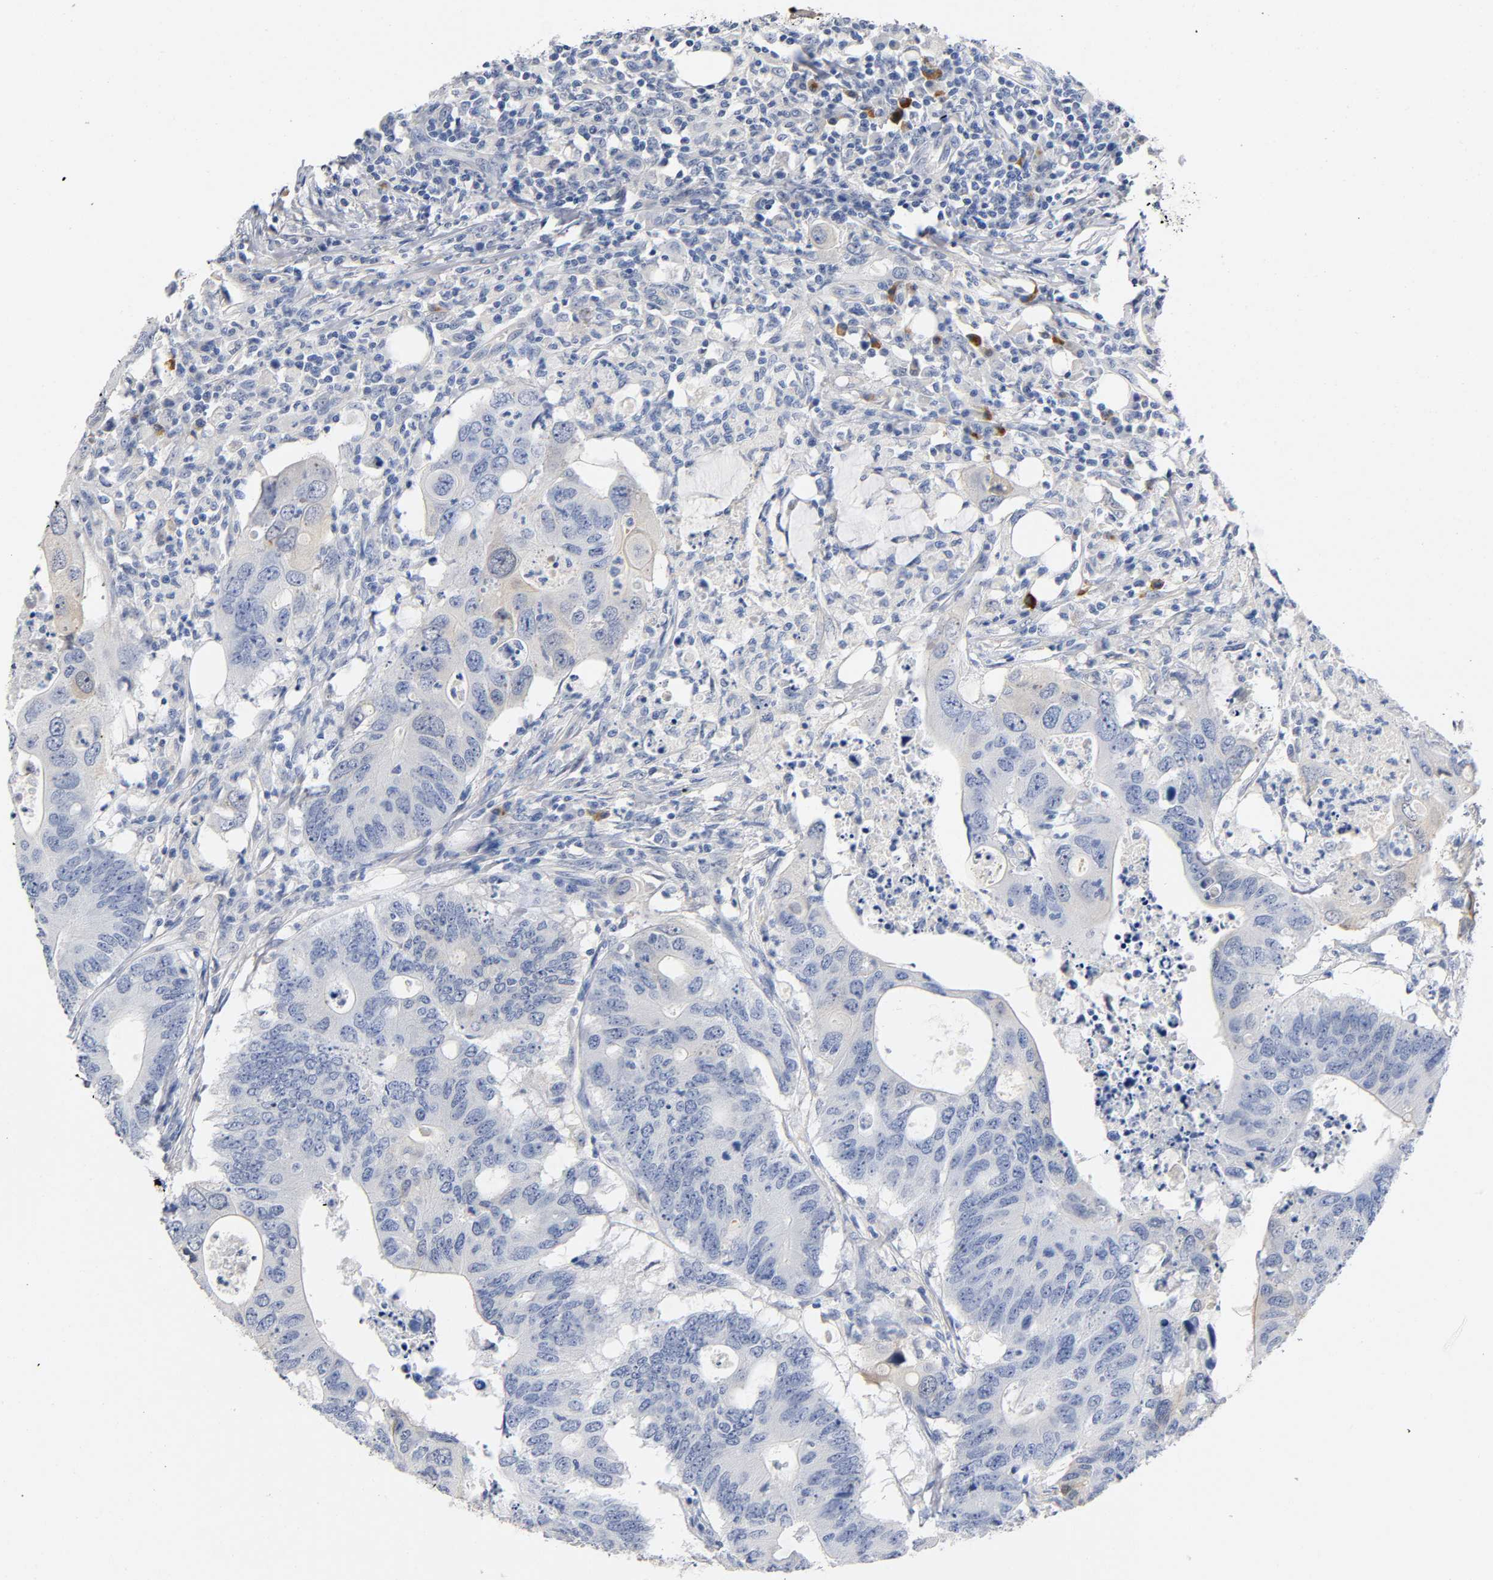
{"staining": {"intensity": "weak", "quantity": "<25%", "location": "cytoplasmic/membranous"}, "tissue": "colorectal cancer", "cell_type": "Tumor cells", "image_type": "cancer", "snomed": [{"axis": "morphology", "description": "Adenocarcinoma, NOS"}, {"axis": "topography", "description": "Colon"}], "caption": "This is a image of immunohistochemistry (IHC) staining of adenocarcinoma (colorectal), which shows no expression in tumor cells.", "gene": "TNC", "patient": {"sex": "male", "age": 71}}